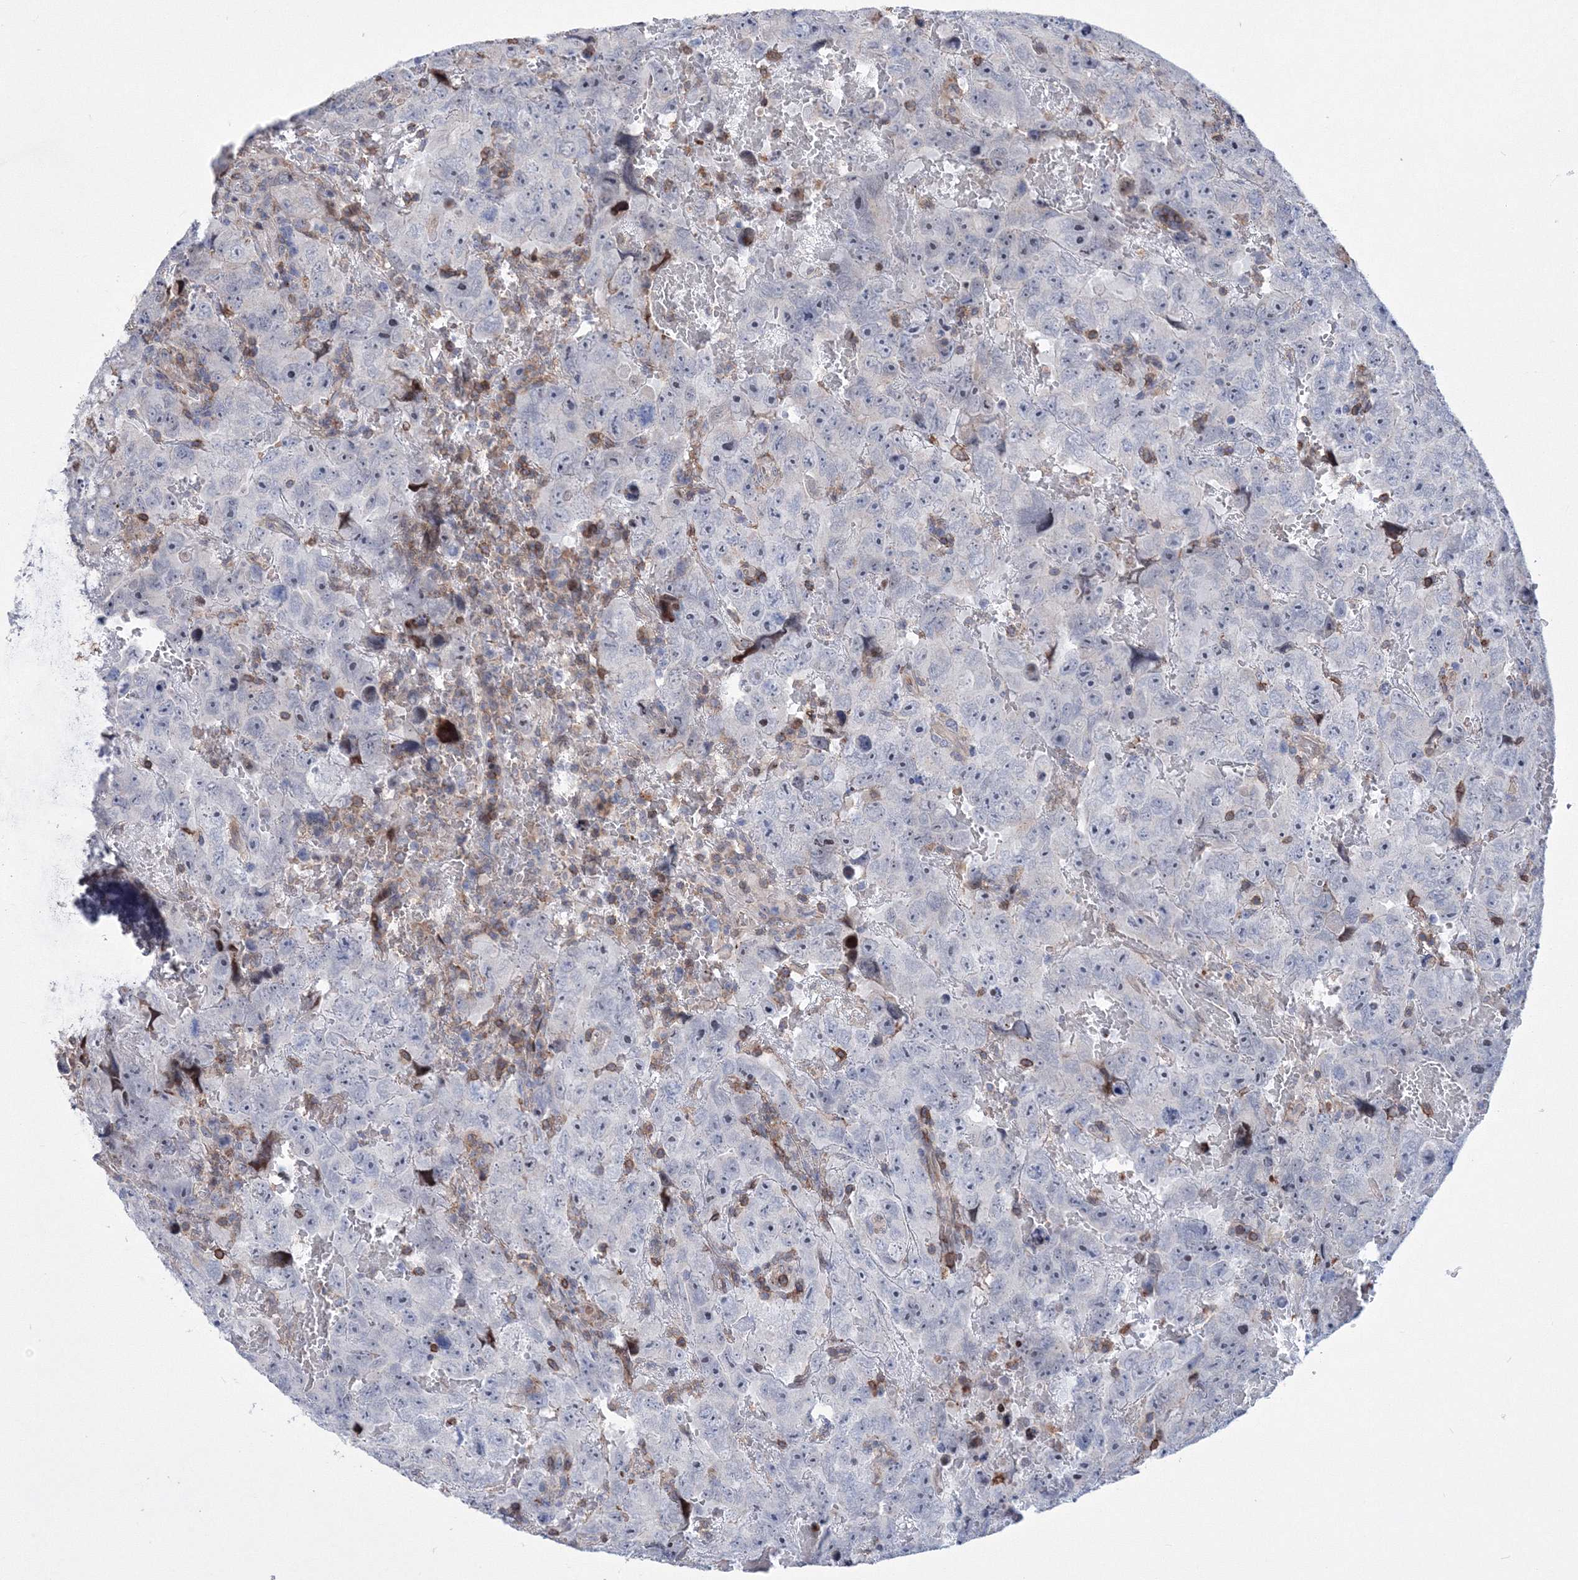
{"staining": {"intensity": "negative", "quantity": "none", "location": "none"}, "tissue": "testis cancer", "cell_type": "Tumor cells", "image_type": "cancer", "snomed": [{"axis": "morphology", "description": "Carcinoma, Embryonal, NOS"}, {"axis": "topography", "description": "Testis"}], "caption": "Tumor cells are negative for protein expression in human testis embryonal carcinoma.", "gene": "RNPEPL1", "patient": {"sex": "male", "age": 45}}